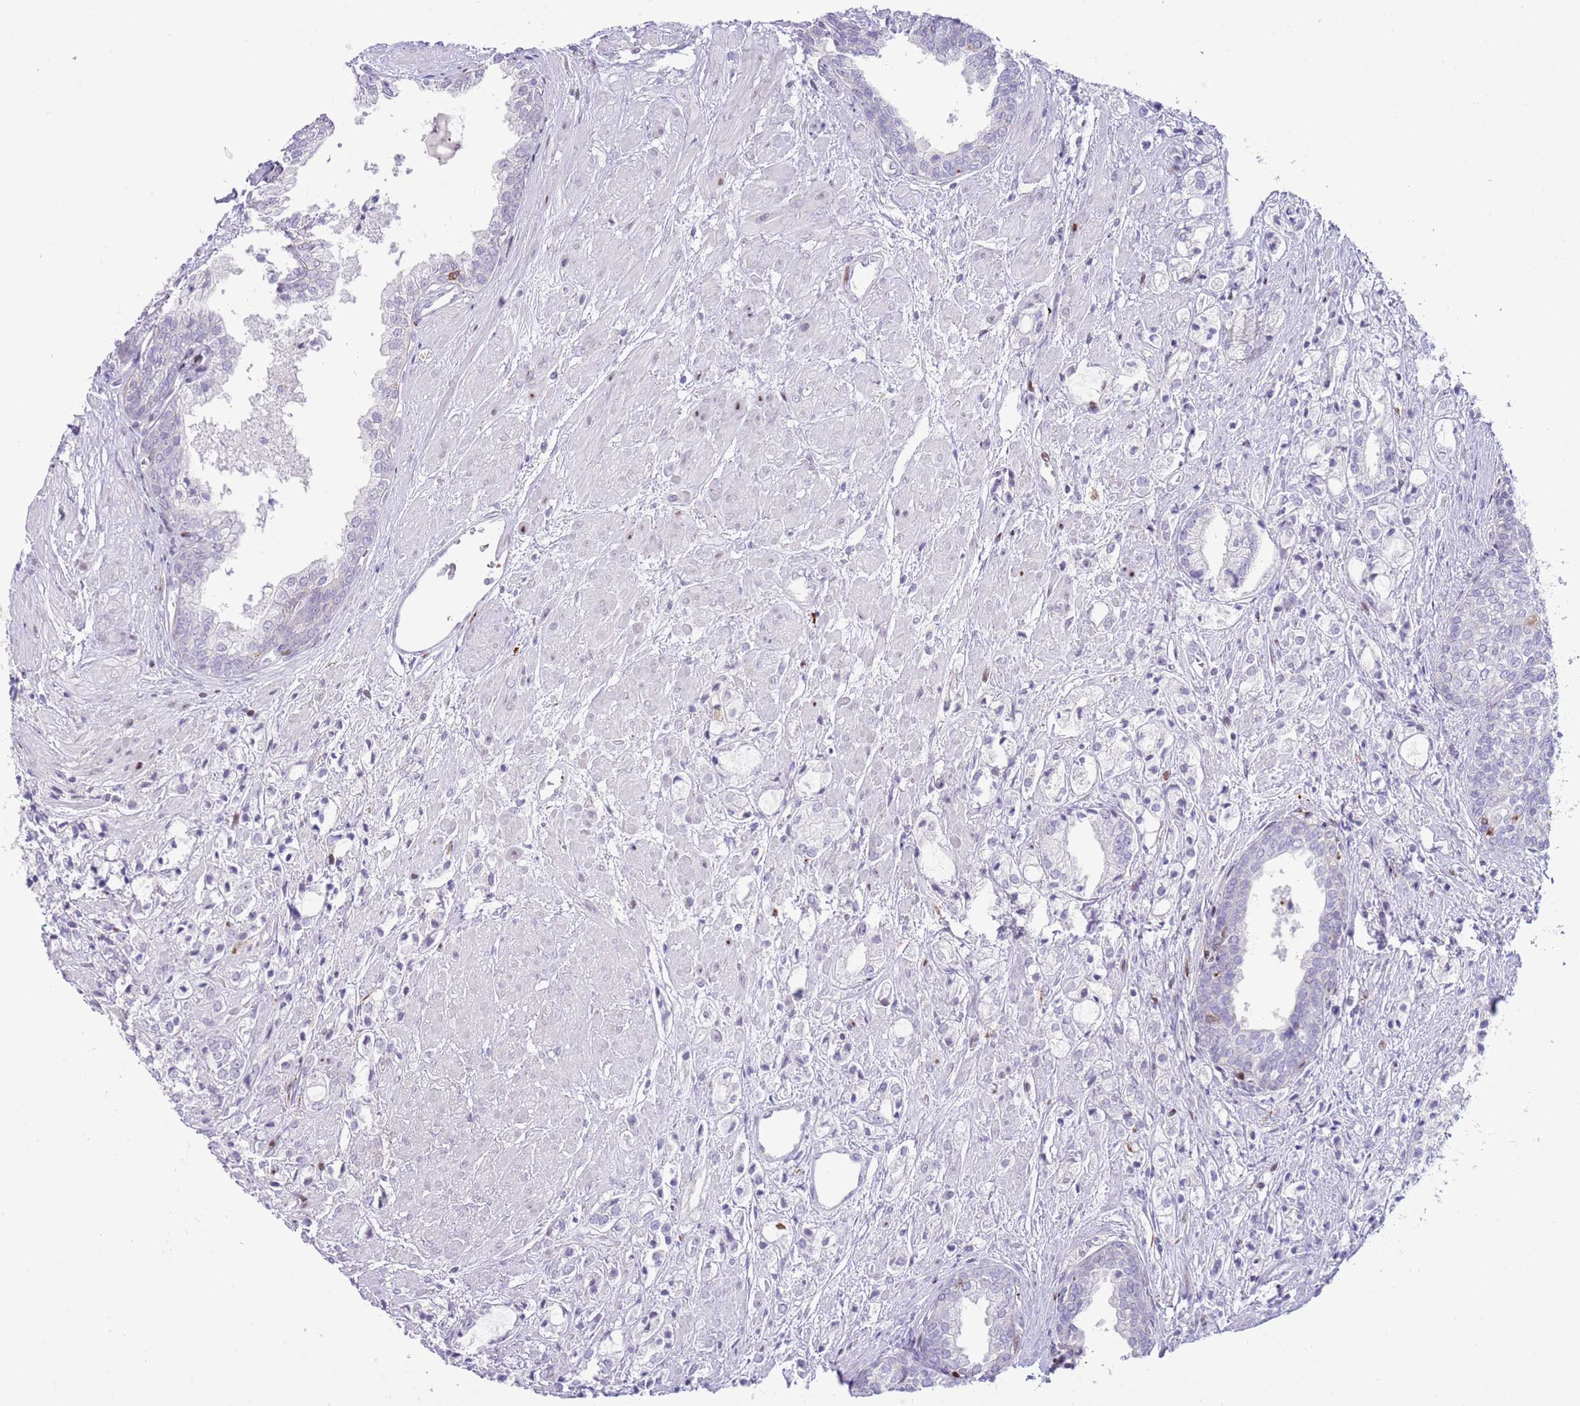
{"staining": {"intensity": "negative", "quantity": "none", "location": "none"}, "tissue": "prostate cancer", "cell_type": "Tumor cells", "image_type": "cancer", "snomed": [{"axis": "morphology", "description": "Adenocarcinoma, High grade"}, {"axis": "topography", "description": "Prostate"}], "caption": "Prostate cancer (adenocarcinoma (high-grade)) was stained to show a protein in brown. There is no significant expression in tumor cells.", "gene": "ANO8", "patient": {"sex": "male", "age": 50}}